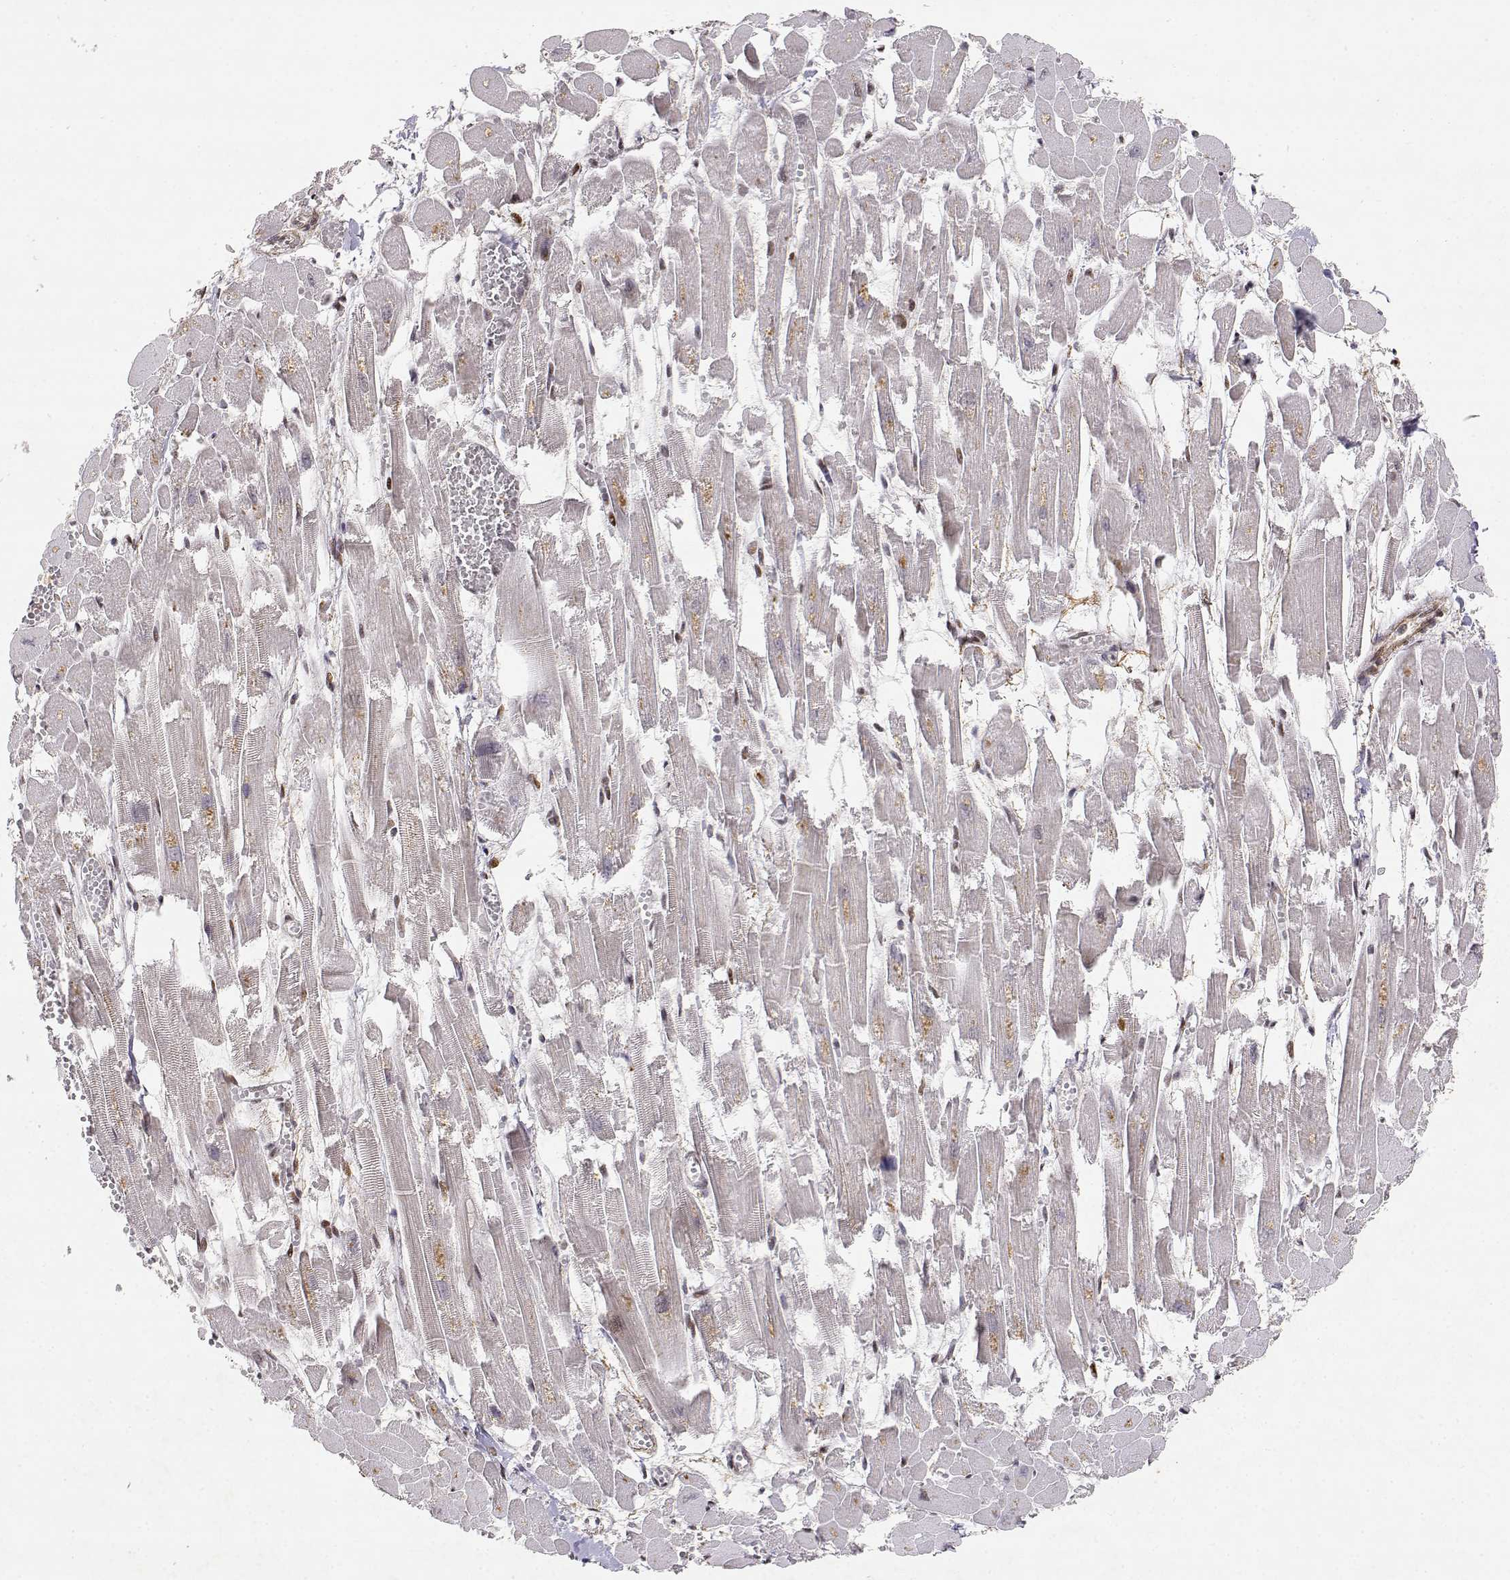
{"staining": {"intensity": "moderate", "quantity": "<25%", "location": "nuclear"}, "tissue": "heart muscle", "cell_type": "Cardiomyocytes", "image_type": "normal", "snomed": [{"axis": "morphology", "description": "Normal tissue, NOS"}, {"axis": "topography", "description": "Heart"}], "caption": "The micrograph demonstrates a brown stain indicating the presence of a protein in the nuclear of cardiomyocytes in heart muscle.", "gene": "RSF1", "patient": {"sex": "female", "age": 52}}